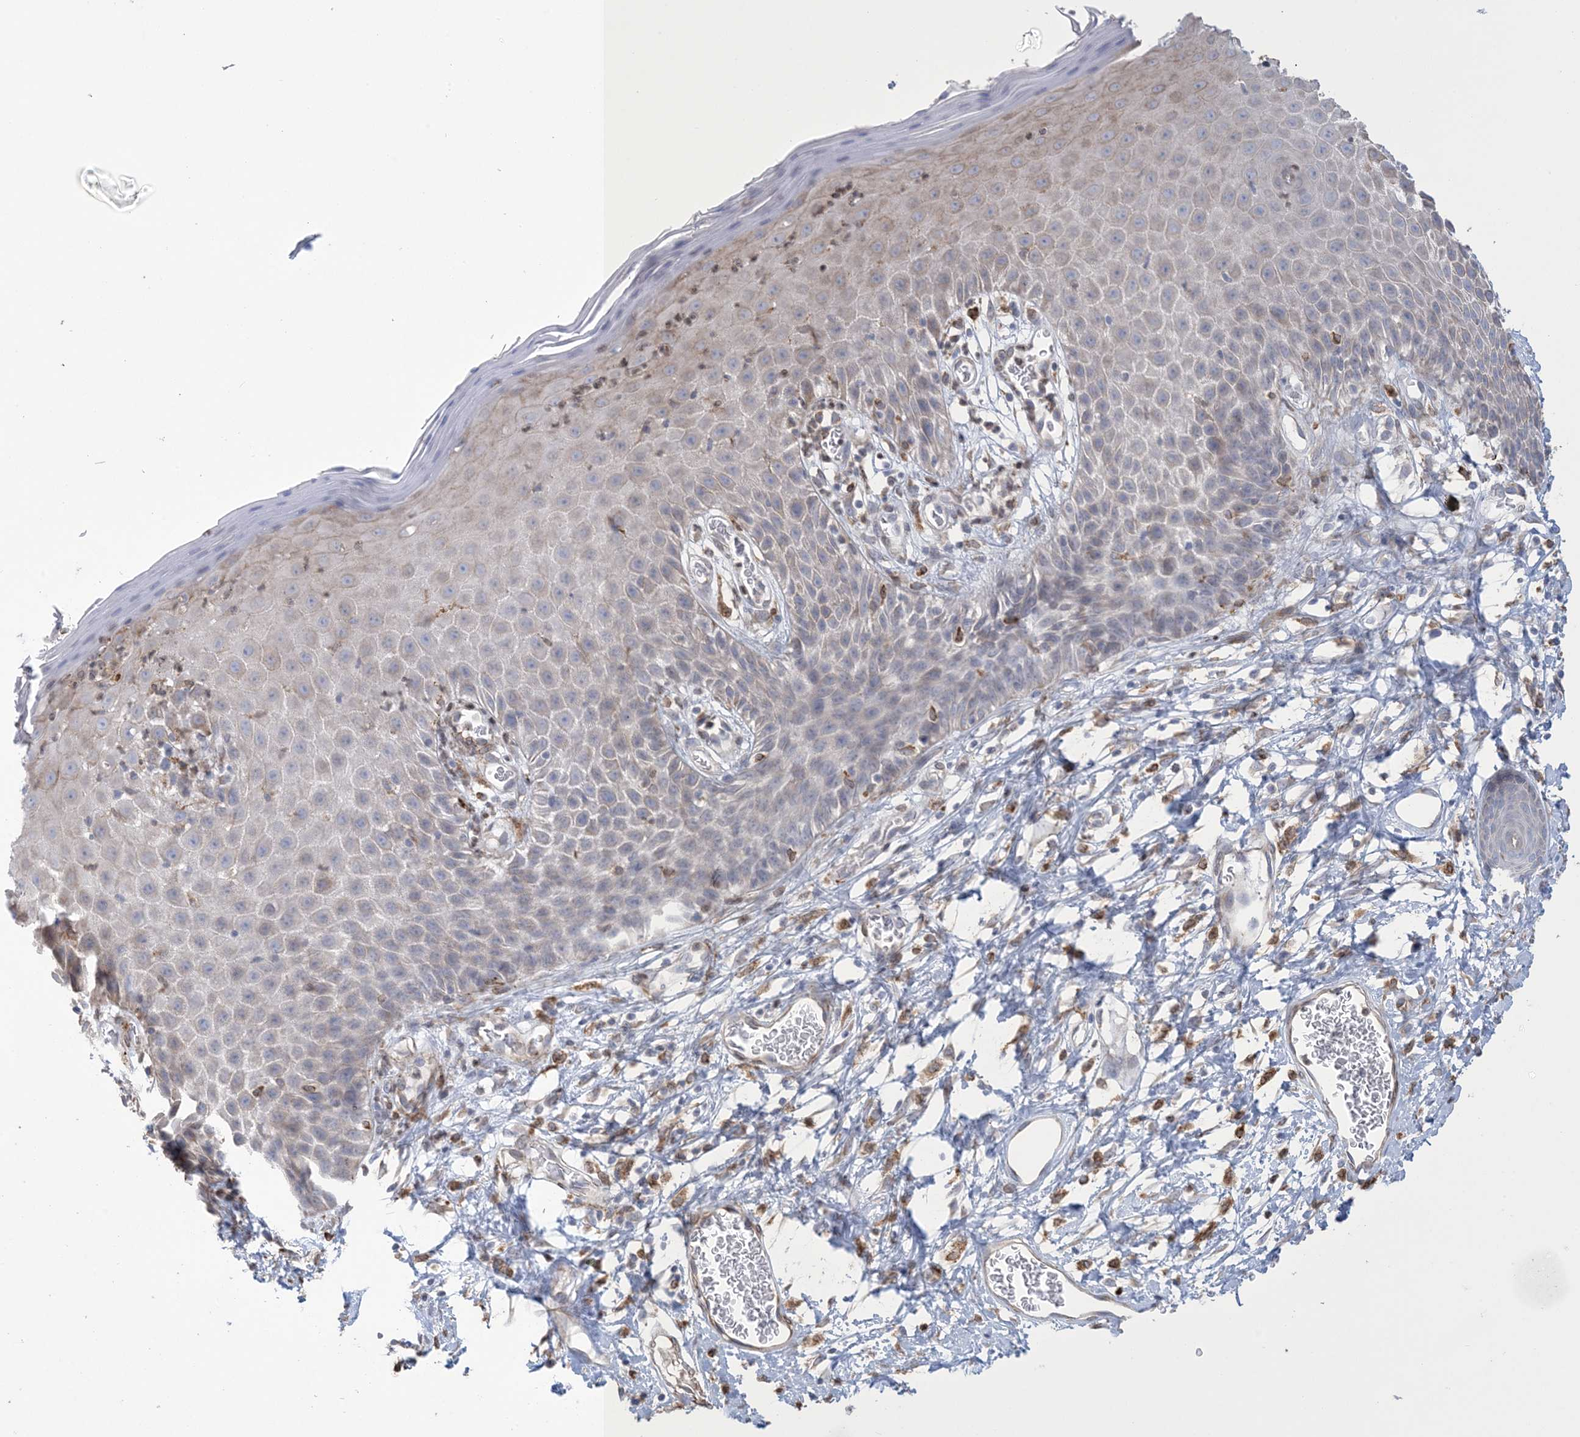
{"staining": {"intensity": "moderate", "quantity": "<25%", "location": "cytoplasmic/membranous"}, "tissue": "skin", "cell_type": "Epidermal cells", "image_type": "normal", "snomed": [{"axis": "morphology", "description": "Normal tissue, NOS"}, {"axis": "topography", "description": "Vulva"}], "caption": "Brown immunohistochemical staining in unremarkable human skin shows moderate cytoplasmic/membranous staining in about <25% of epidermal cells. (Brightfield microscopy of DAB IHC at high magnification).", "gene": "SHANK1", "patient": {"sex": "female", "age": 68}}